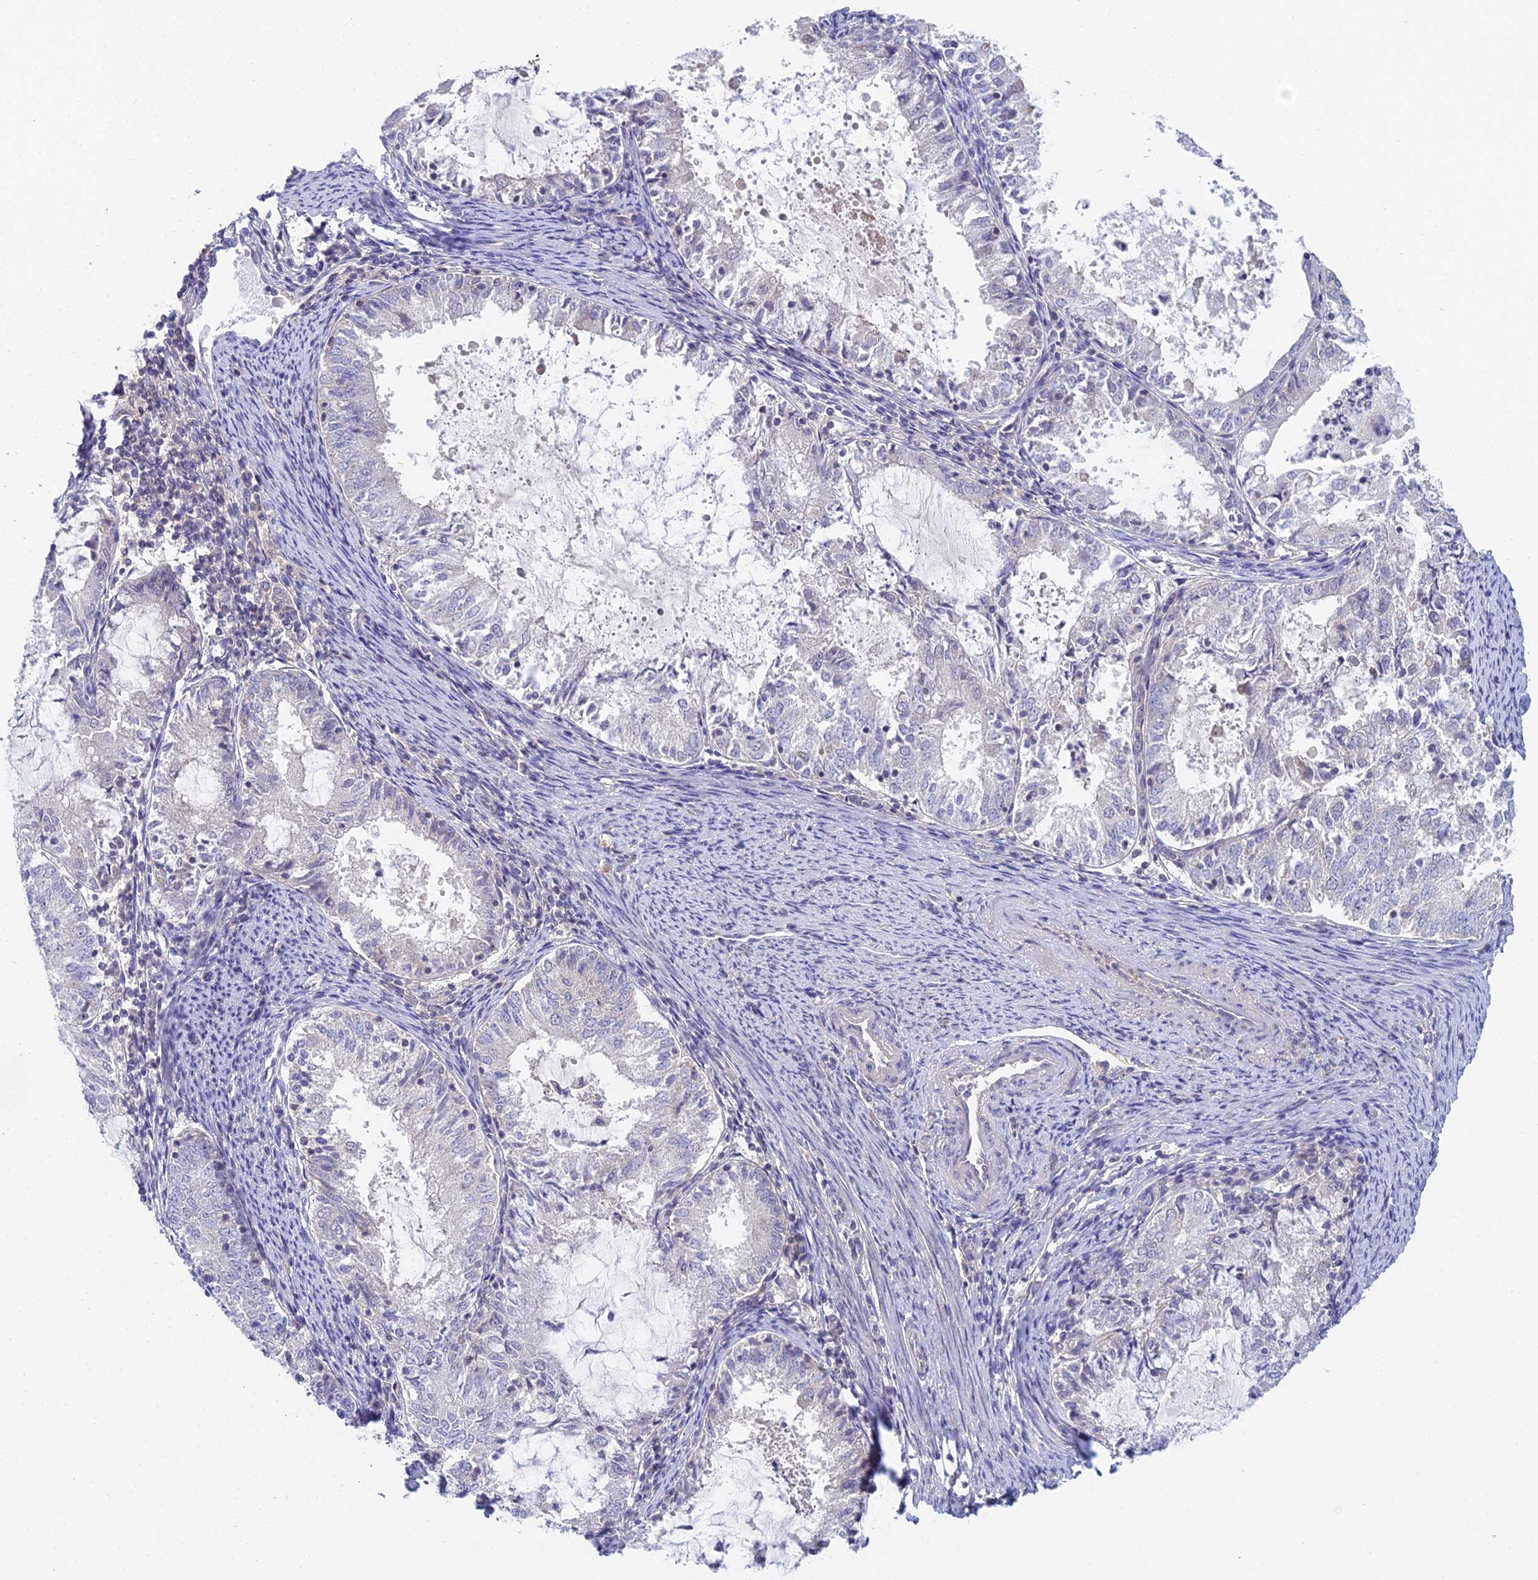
{"staining": {"intensity": "negative", "quantity": "none", "location": "none"}, "tissue": "endometrial cancer", "cell_type": "Tumor cells", "image_type": "cancer", "snomed": [{"axis": "morphology", "description": "Adenocarcinoma, NOS"}, {"axis": "topography", "description": "Endometrium"}], "caption": "Endometrial cancer (adenocarcinoma) was stained to show a protein in brown. There is no significant positivity in tumor cells.", "gene": "METTL26", "patient": {"sex": "female", "age": 57}}